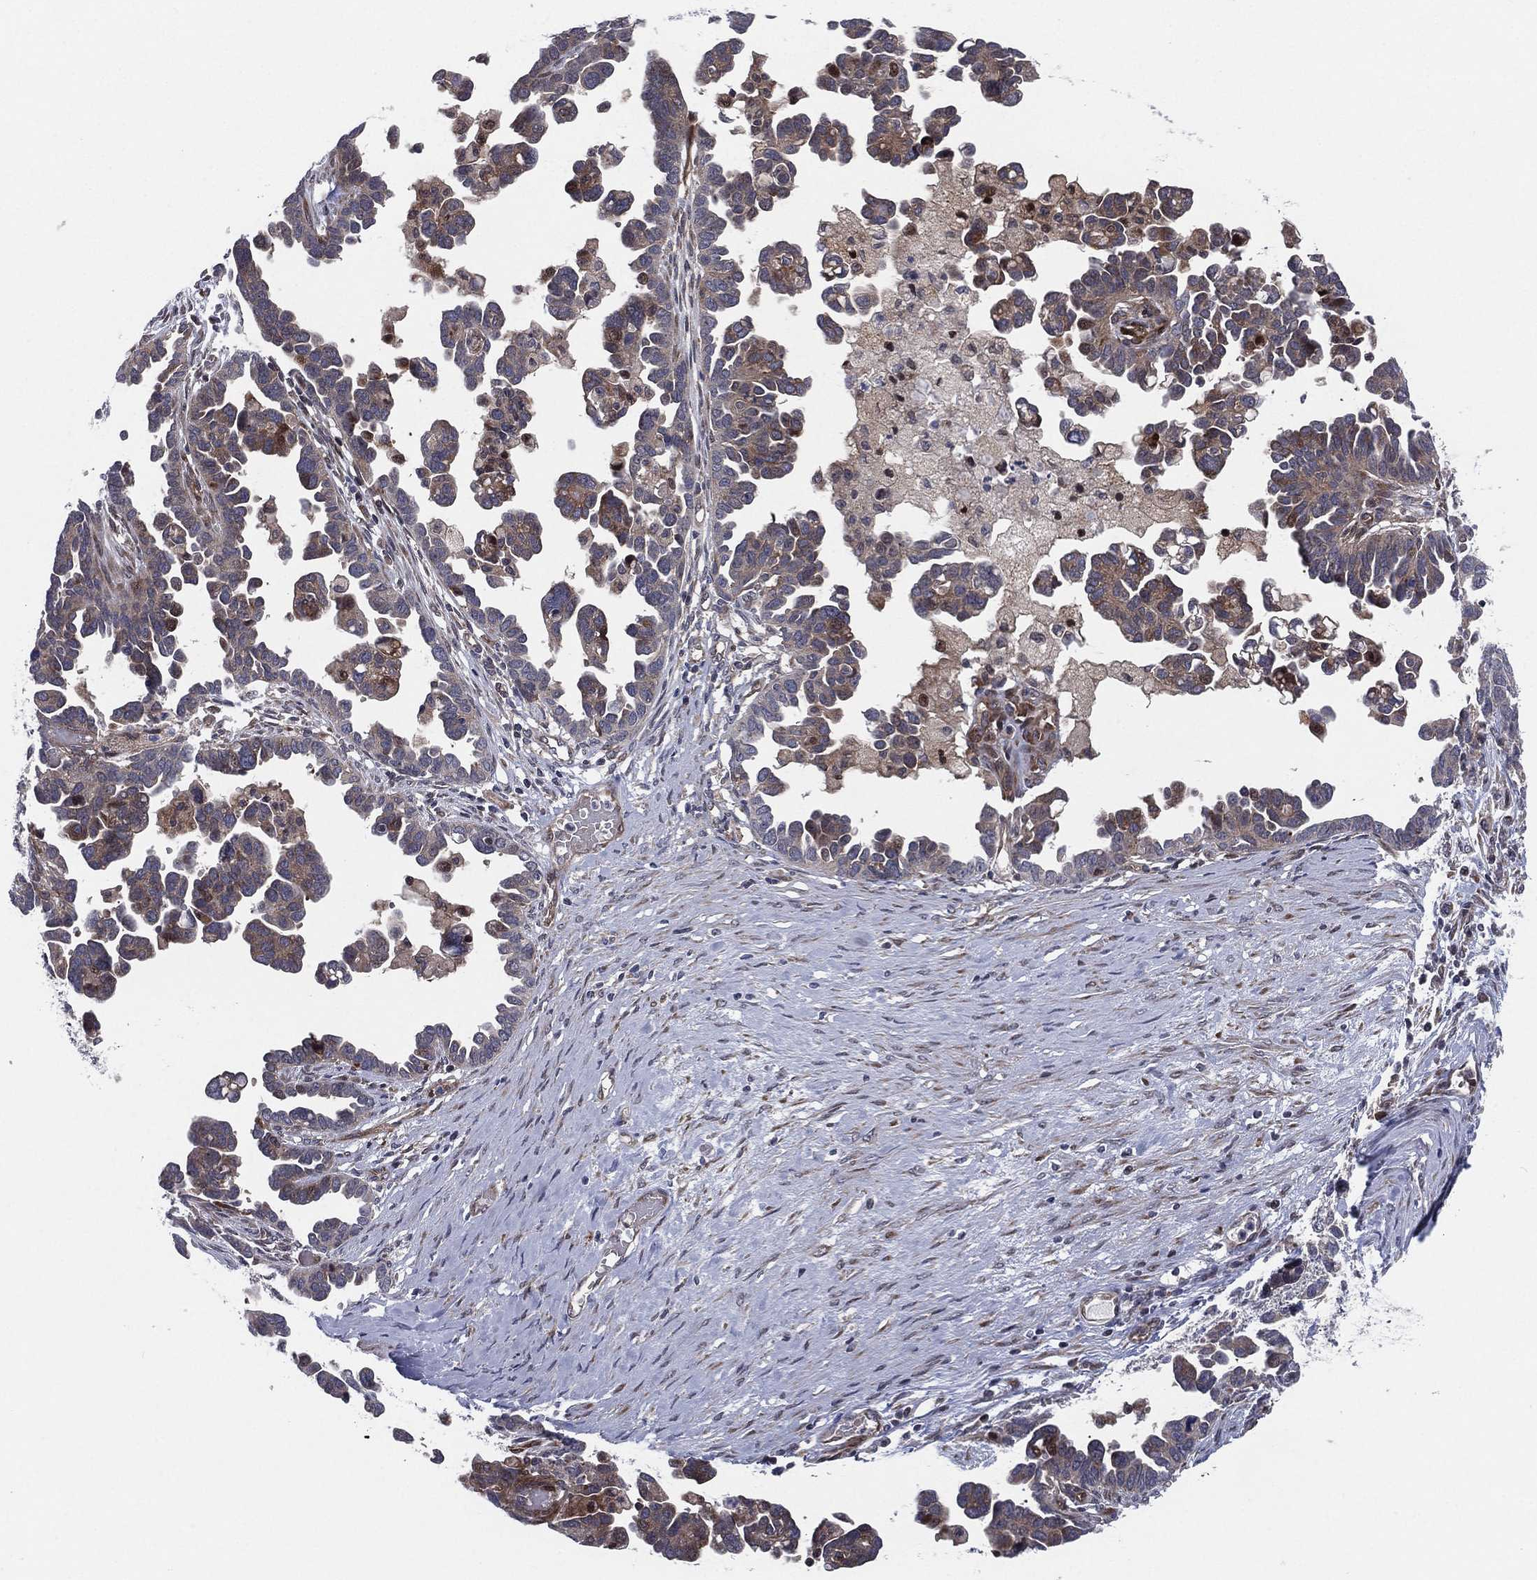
{"staining": {"intensity": "moderate", "quantity": "<25%", "location": "cytoplasmic/membranous"}, "tissue": "ovarian cancer", "cell_type": "Tumor cells", "image_type": "cancer", "snomed": [{"axis": "morphology", "description": "Cystadenocarcinoma, serous, NOS"}, {"axis": "topography", "description": "Ovary"}], "caption": "Moderate cytoplasmic/membranous staining is appreciated in about <25% of tumor cells in serous cystadenocarcinoma (ovarian).", "gene": "UTP14A", "patient": {"sex": "female", "age": 54}}